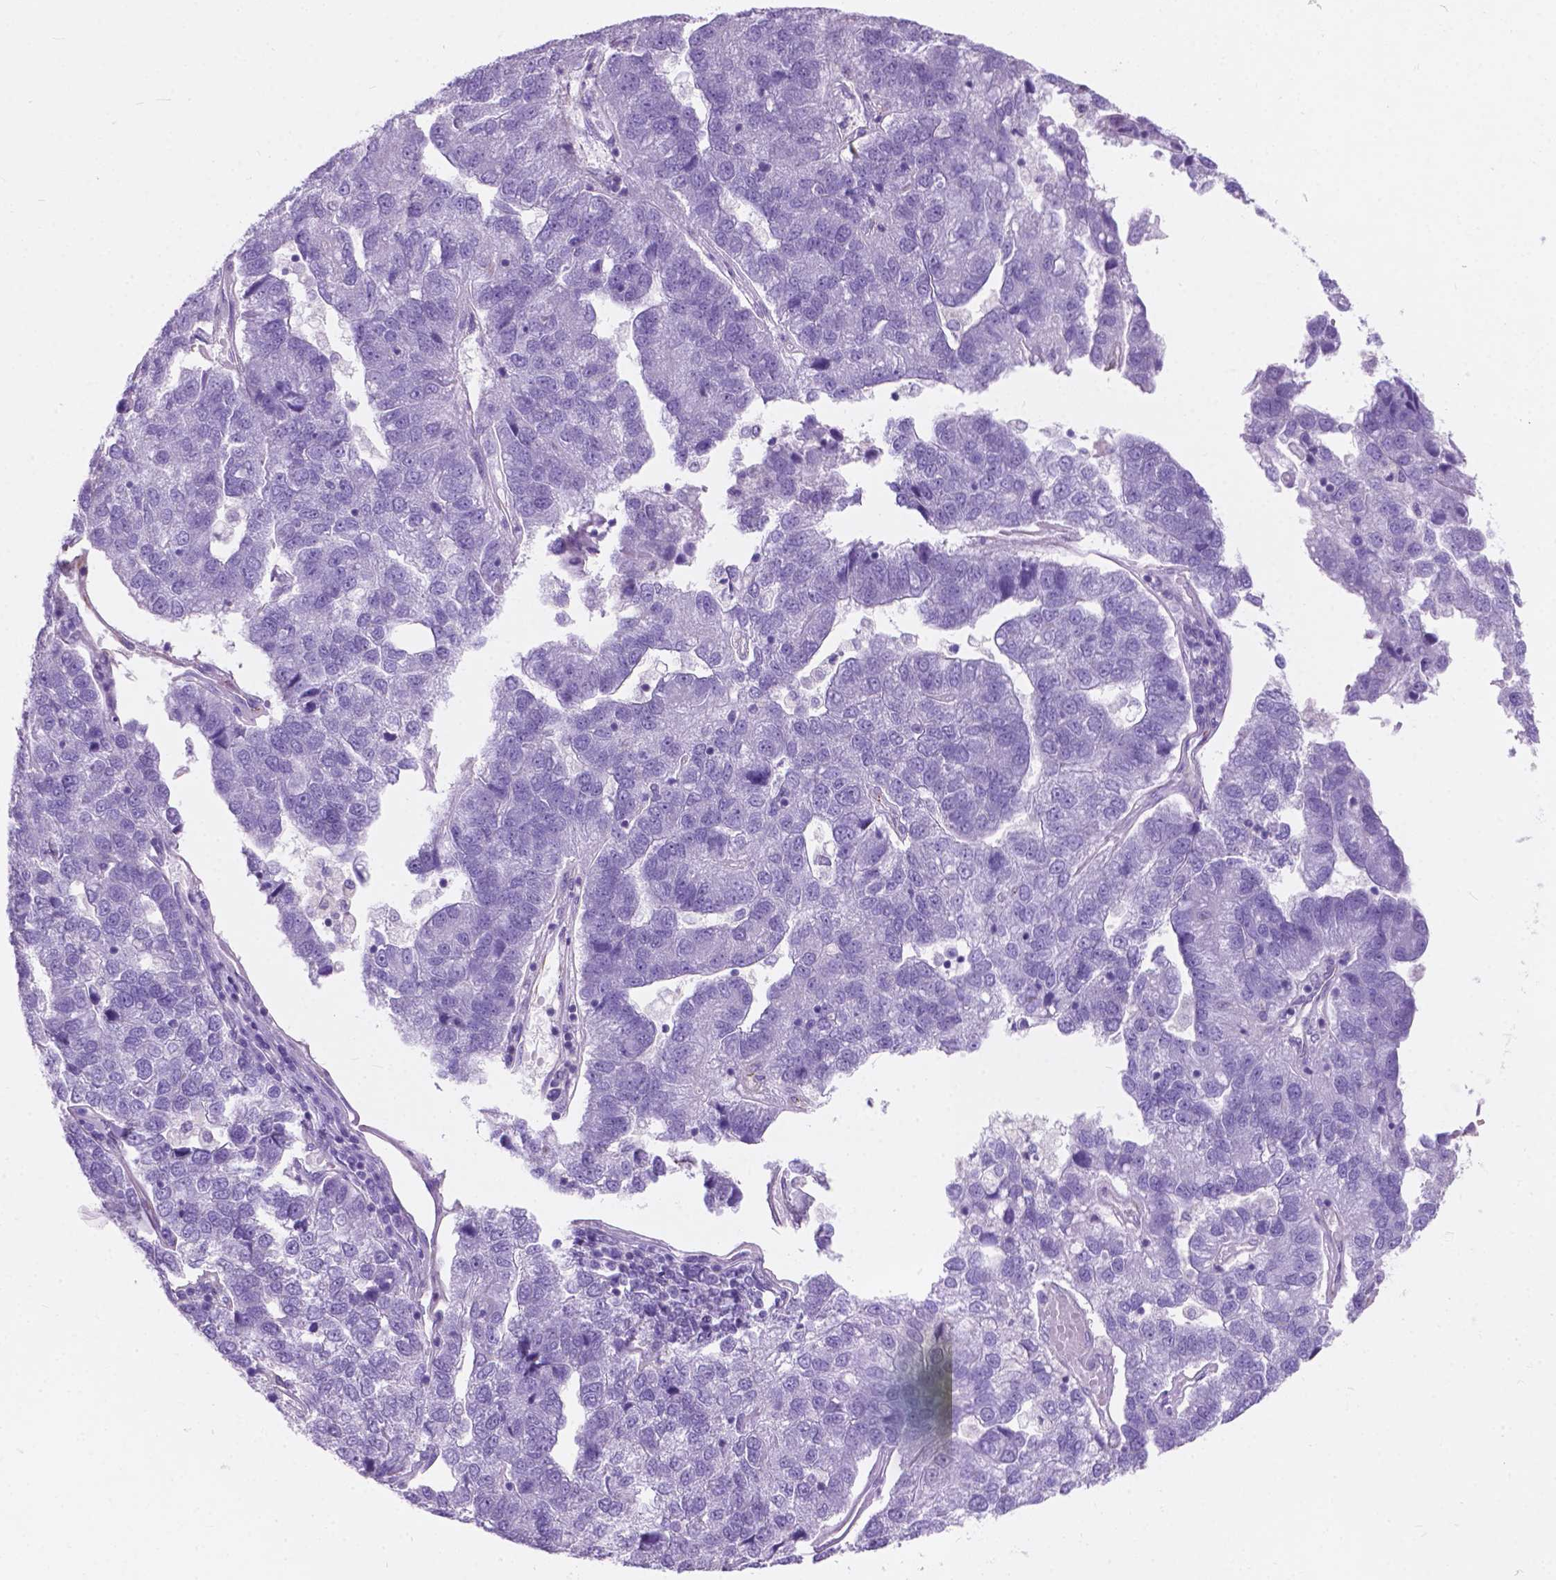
{"staining": {"intensity": "negative", "quantity": "none", "location": "none"}, "tissue": "pancreatic cancer", "cell_type": "Tumor cells", "image_type": "cancer", "snomed": [{"axis": "morphology", "description": "Adenocarcinoma, NOS"}, {"axis": "topography", "description": "Pancreas"}], "caption": "High power microscopy image of an IHC micrograph of pancreatic cancer, revealing no significant positivity in tumor cells.", "gene": "AMOT", "patient": {"sex": "female", "age": 61}}